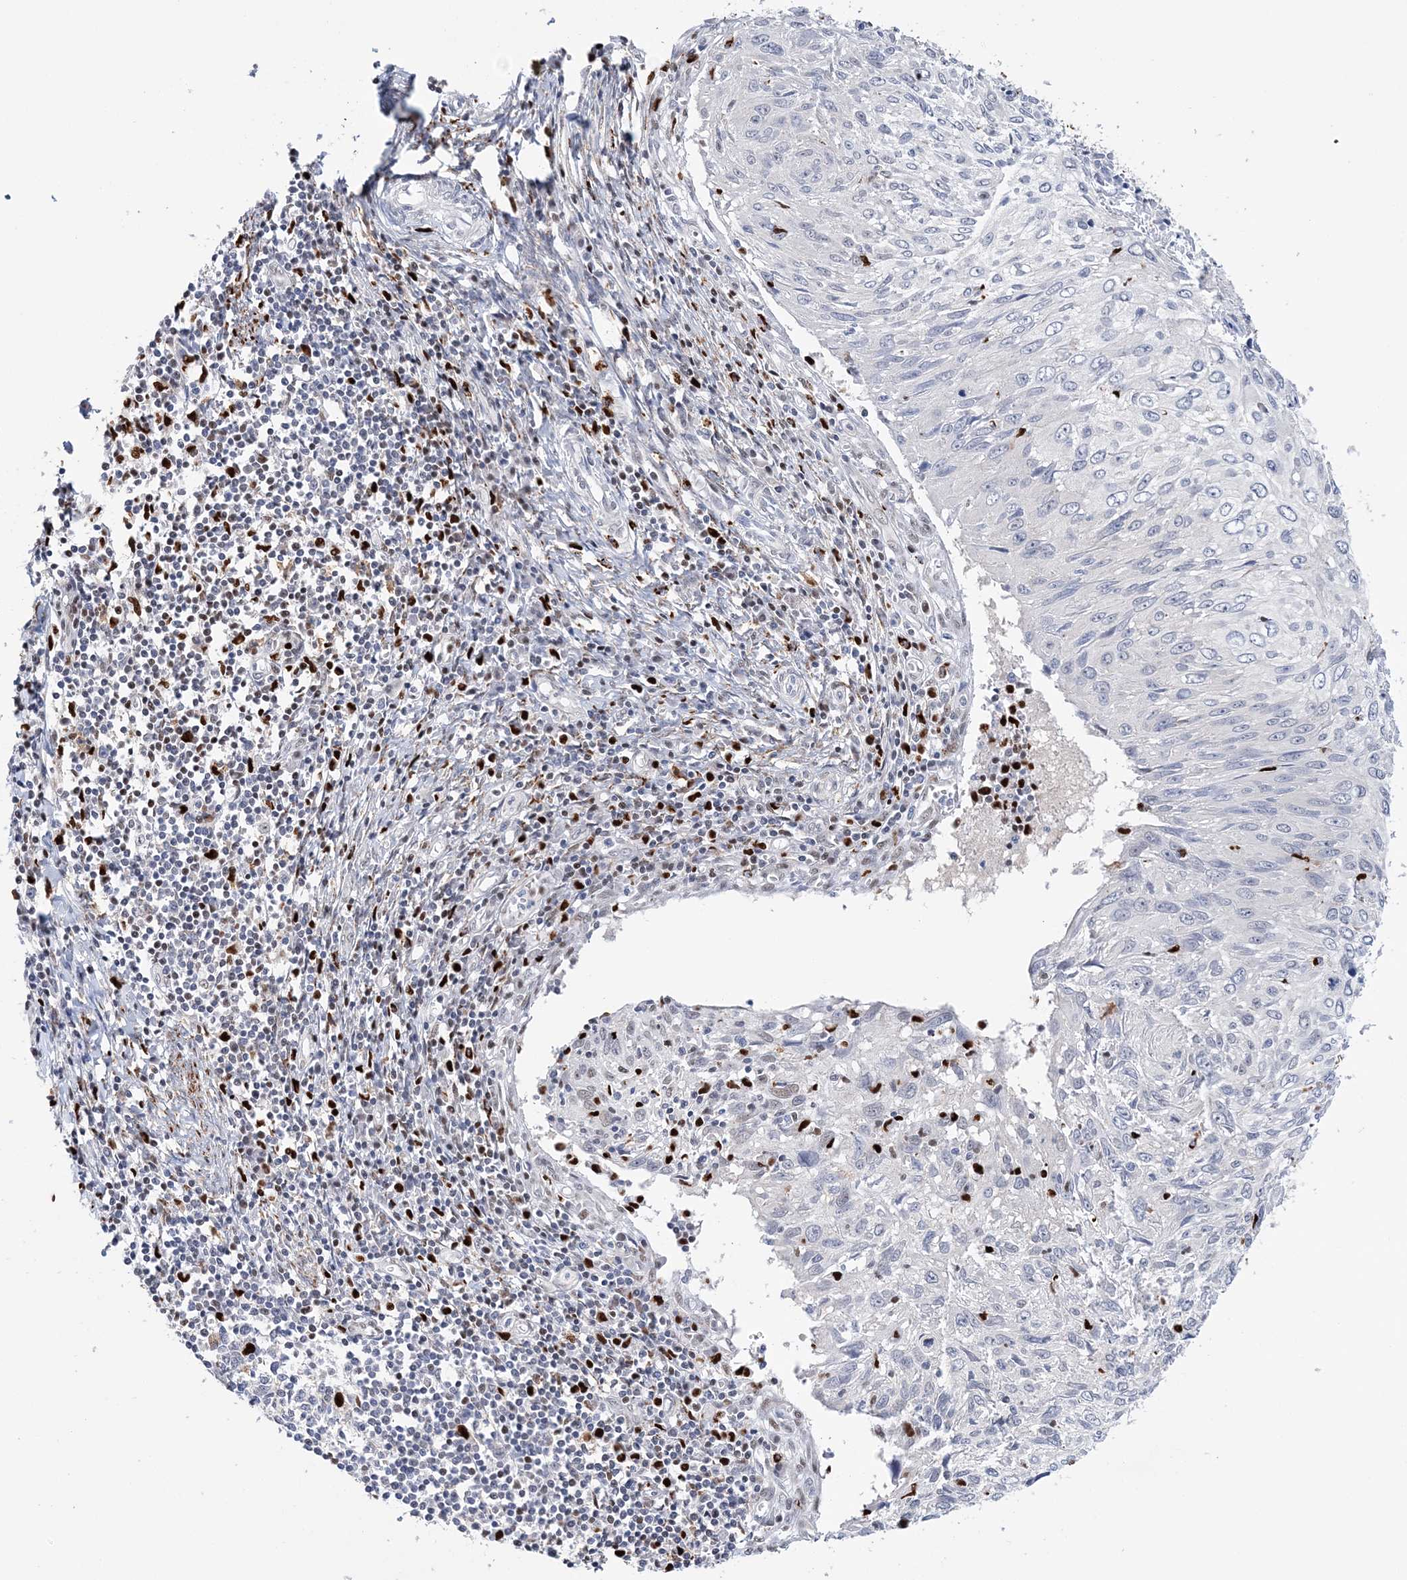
{"staining": {"intensity": "negative", "quantity": "none", "location": "none"}, "tissue": "cervical cancer", "cell_type": "Tumor cells", "image_type": "cancer", "snomed": [{"axis": "morphology", "description": "Squamous cell carcinoma, NOS"}, {"axis": "topography", "description": "Cervix"}], "caption": "High power microscopy micrograph of an IHC image of squamous cell carcinoma (cervical), revealing no significant staining in tumor cells. Brightfield microscopy of immunohistochemistry stained with DAB (brown) and hematoxylin (blue), captured at high magnification.", "gene": "NIT2", "patient": {"sex": "female", "age": 51}}